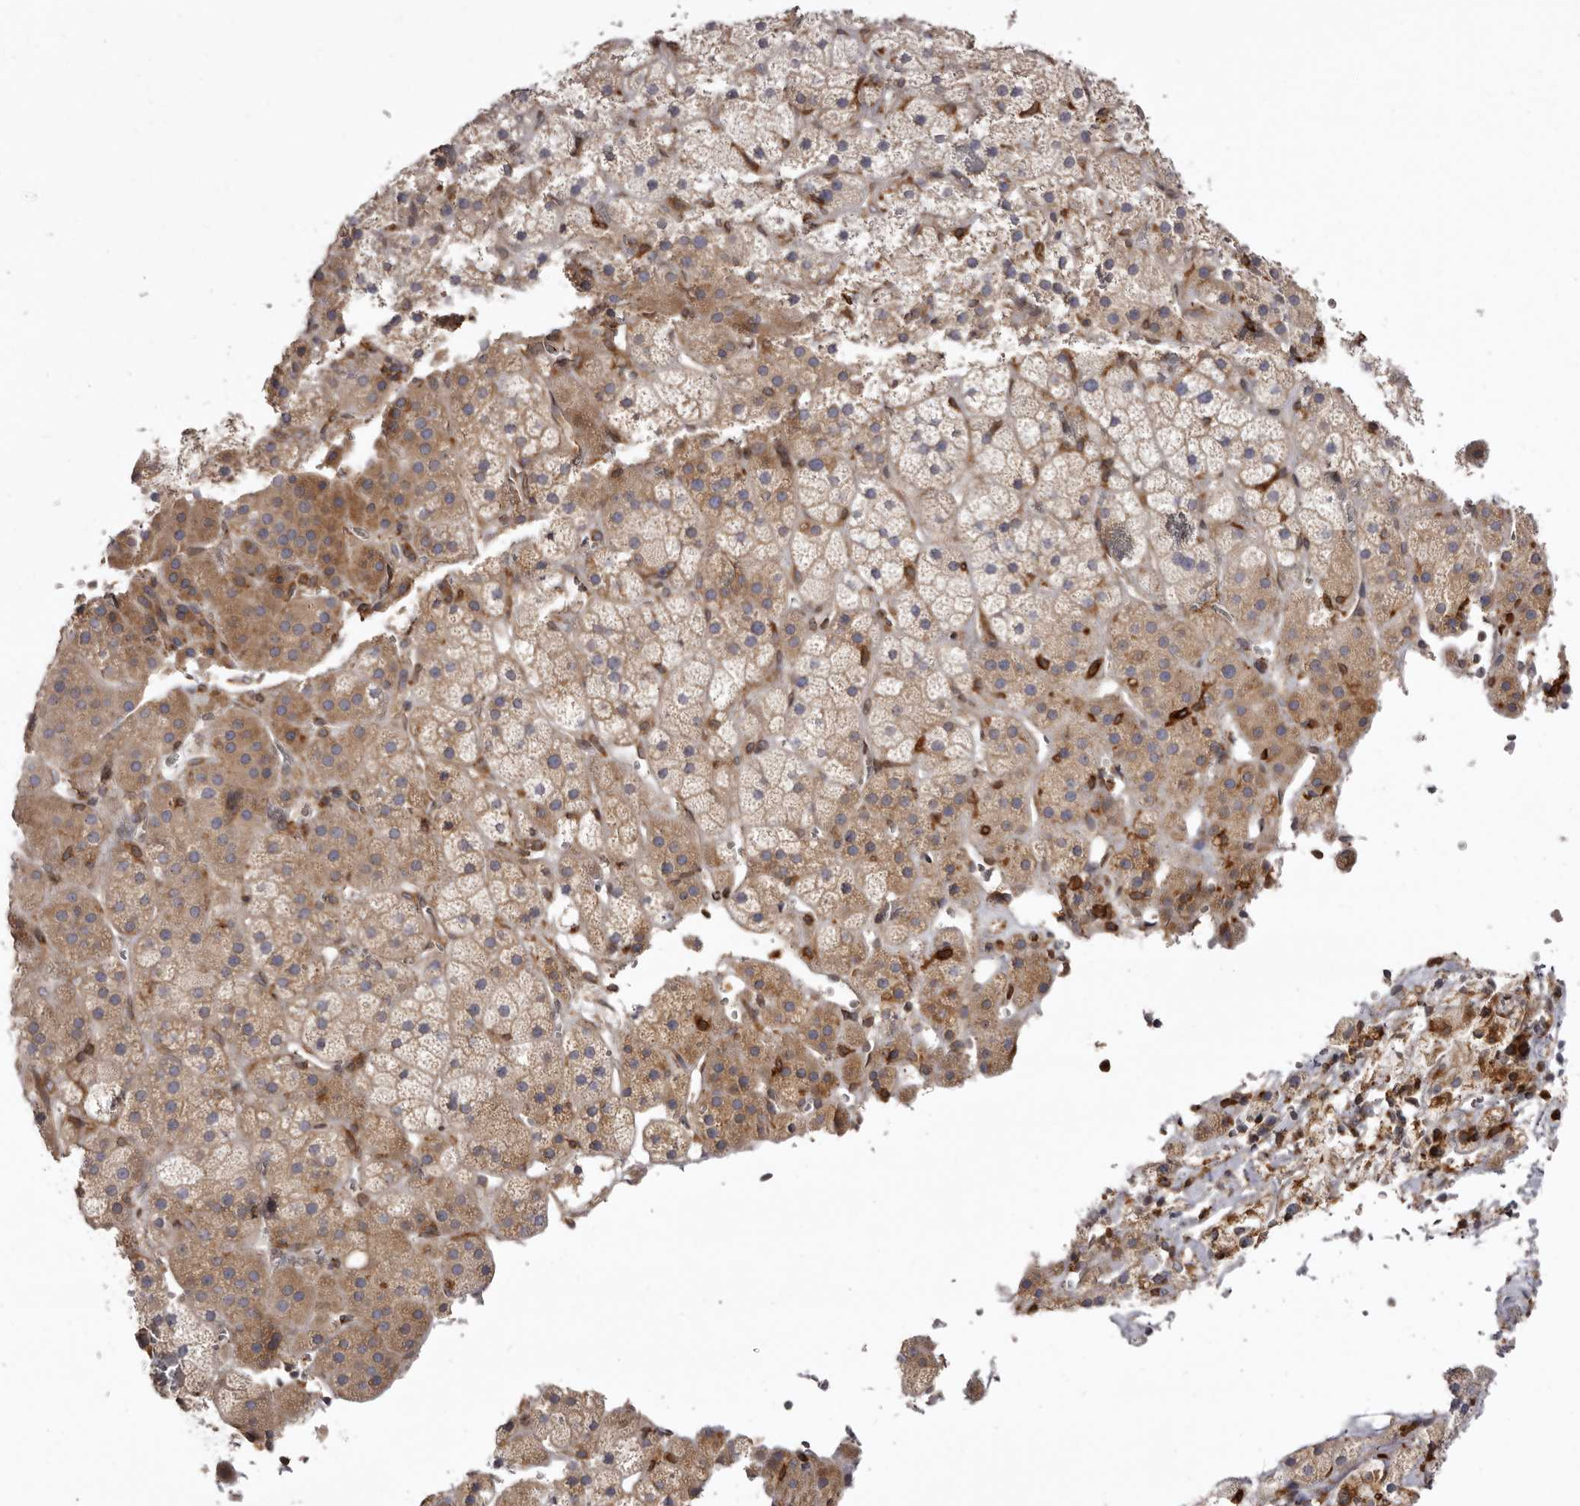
{"staining": {"intensity": "moderate", "quantity": ">75%", "location": "cytoplasmic/membranous"}, "tissue": "adrenal gland", "cell_type": "Glandular cells", "image_type": "normal", "snomed": [{"axis": "morphology", "description": "Normal tissue, NOS"}, {"axis": "topography", "description": "Adrenal gland"}], "caption": "Moderate cytoplasmic/membranous protein staining is seen in approximately >75% of glandular cells in adrenal gland. Immunohistochemistry (ihc) stains the protein in brown and the nuclei are stained blue.", "gene": "C4orf3", "patient": {"sex": "male", "age": 57}}